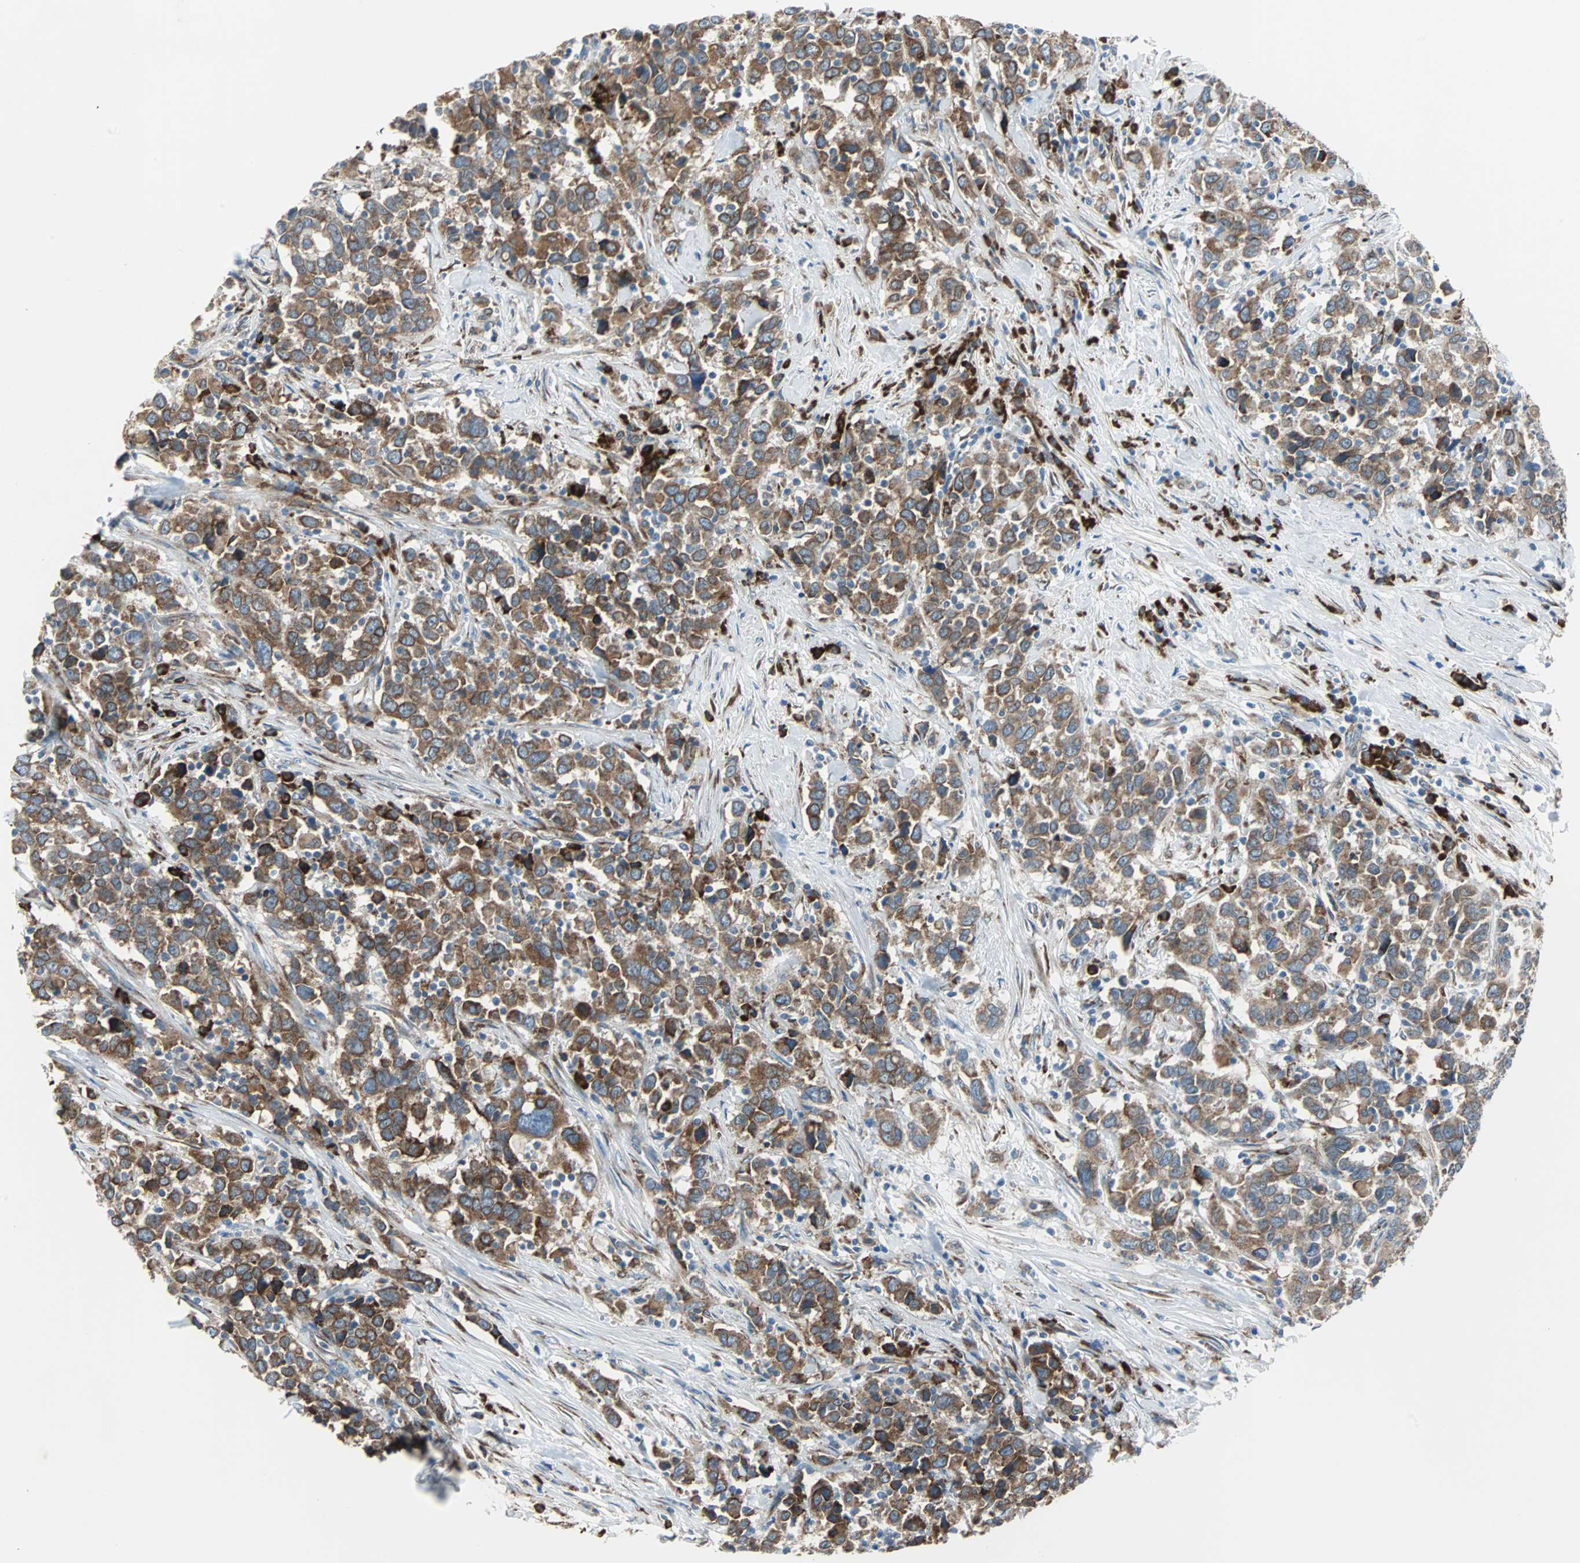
{"staining": {"intensity": "strong", "quantity": ">75%", "location": "cytoplasmic/membranous"}, "tissue": "urothelial cancer", "cell_type": "Tumor cells", "image_type": "cancer", "snomed": [{"axis": "morphology", "description": "Urothelial carcinoma, High grade"}, {"axis": "topography", "description": "Urinary bladder"}], "caption": "Strong cytoplasmic/membranous staining for a protein is identified in about >75% of tumor cells of urothelial carcinoma (high-grade) using IHC.", "gene": "PDIA4", "patient": {"sex": "male", "age": 61}}